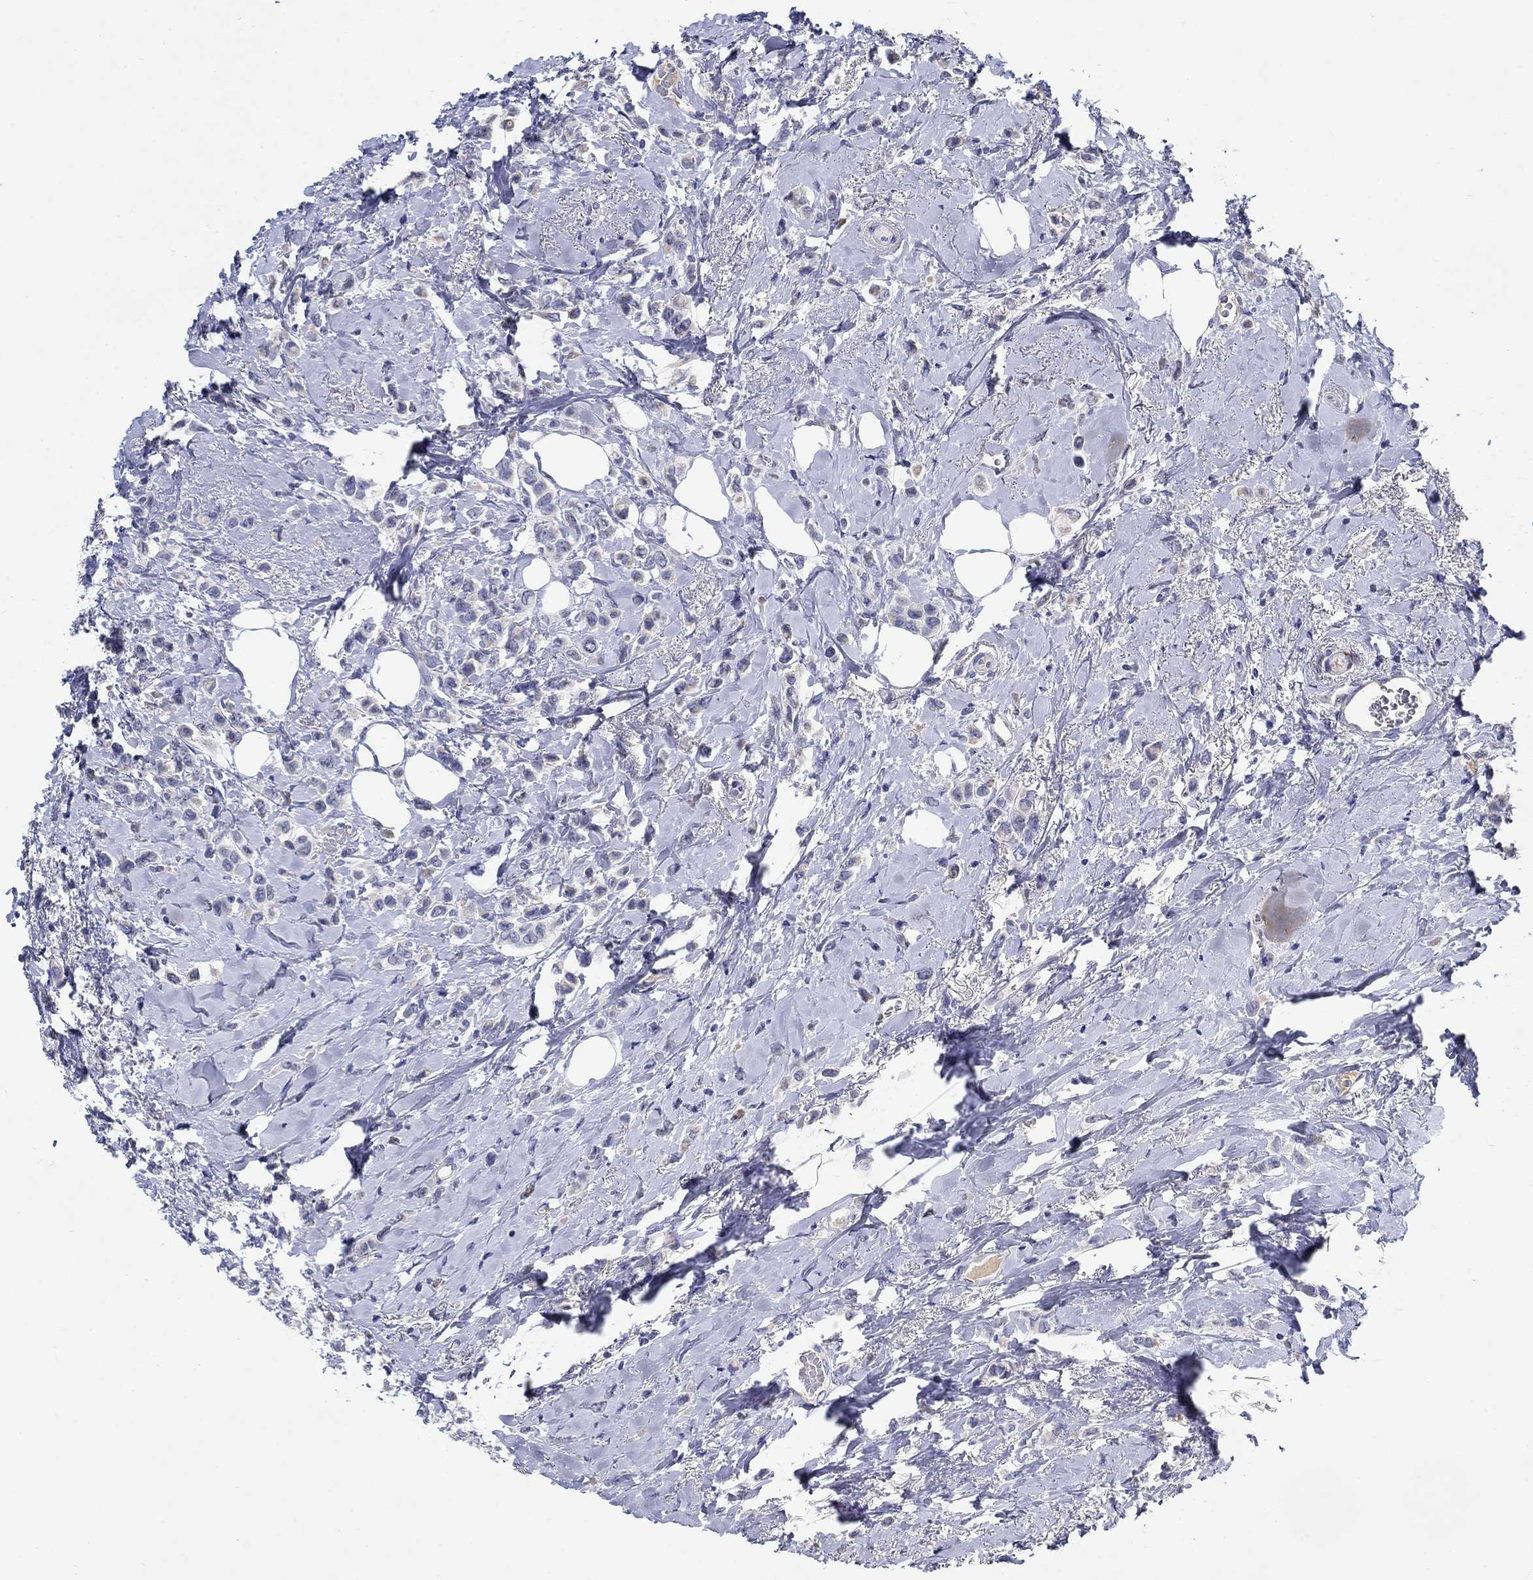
{"staining": {"intensity": "negative", "quantity": "none", "location": "none"}, "tissue": "breast cancer", "cell_type": "Tumor cells", "image_type": "cancer", "snomed": [{"axis": "morphology", "description": "Lobular carcinoma"}, {"axis": "topography", "description": "Breast"}], "caption": "IHC micrograph of breast cancer (lobular carcinoma) stained for a protein (brown), which demonstrates no positivity in tumor cells.", "gene": "MC2R", "patient": {"sex": "female", "age": 66}}